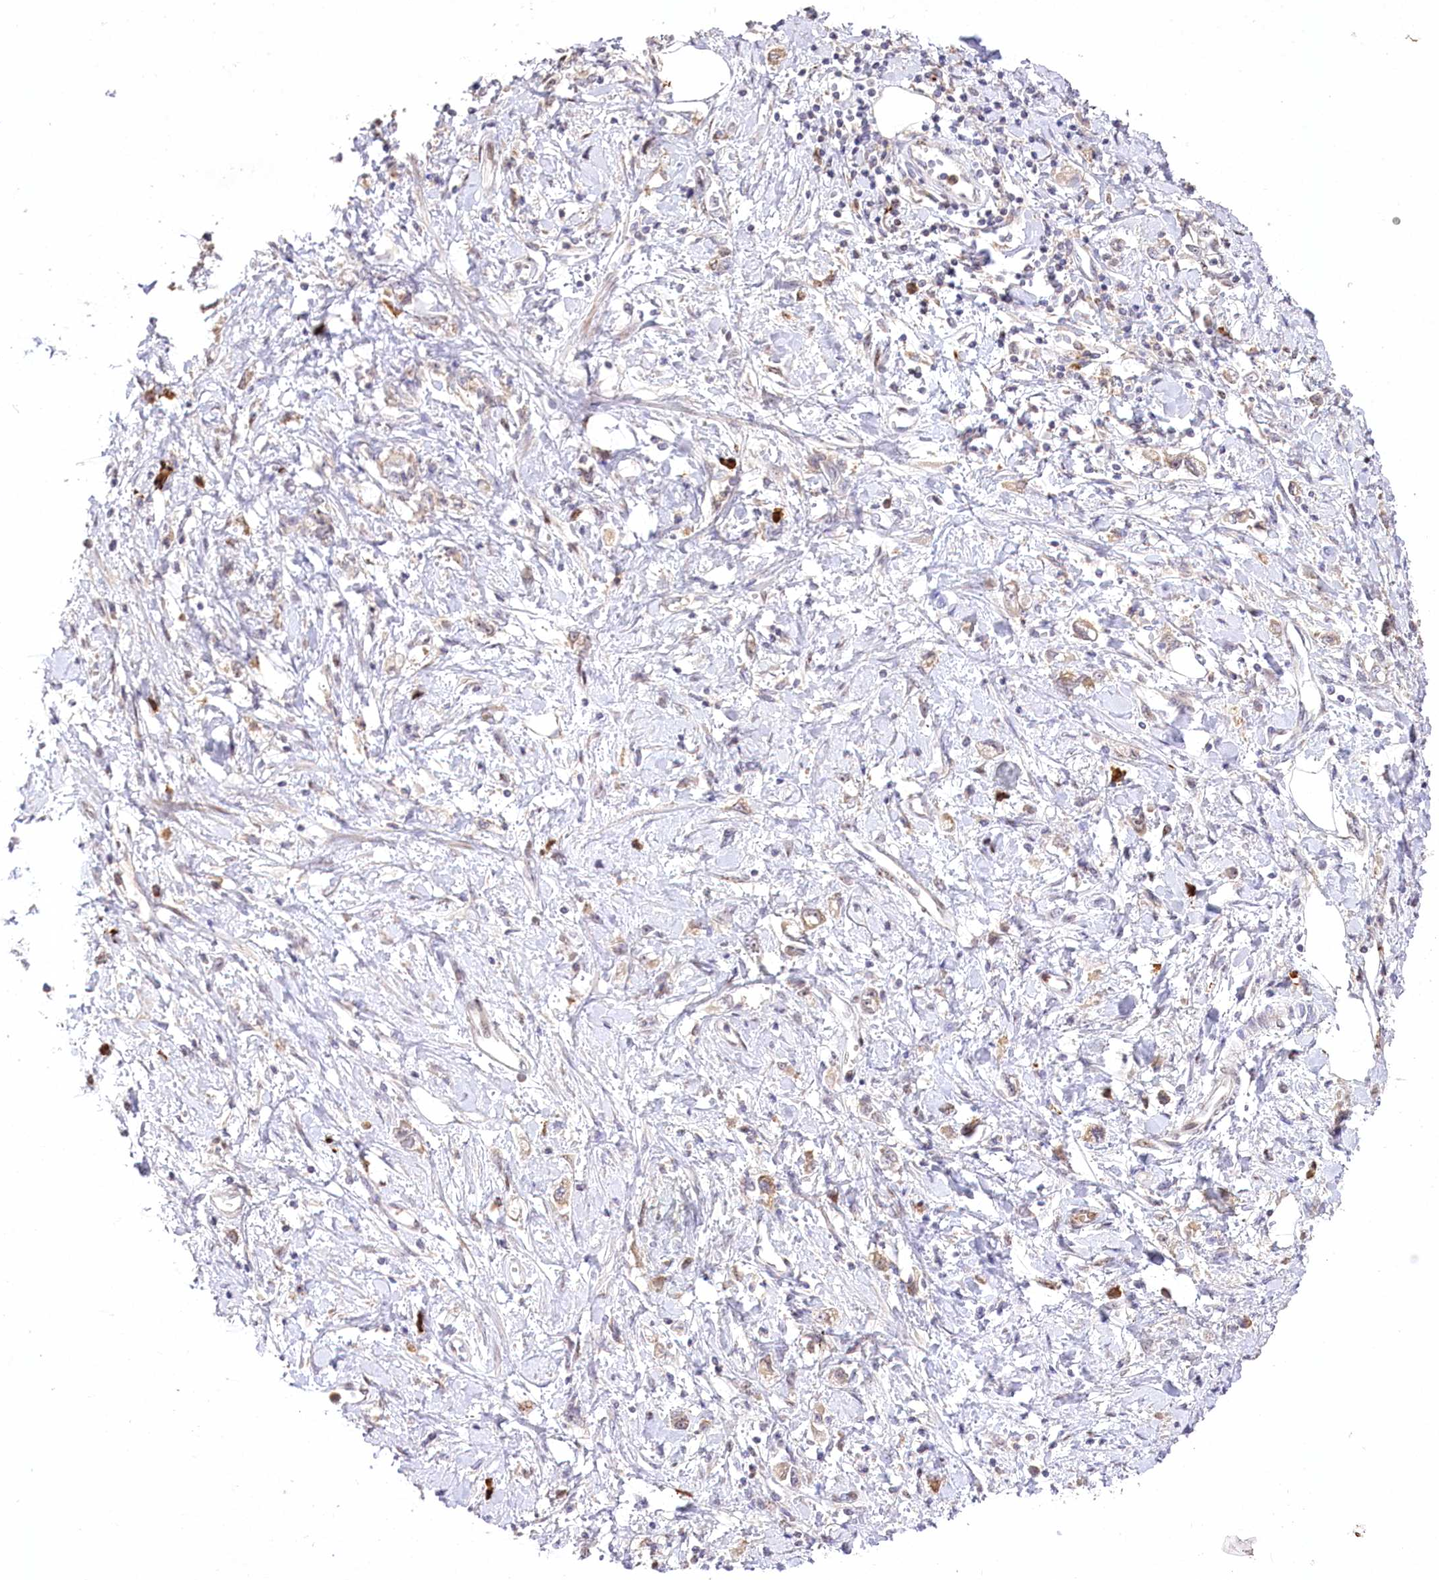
{"staining": {"intensity": "weak", "quantity": "<25%", "location": "cytoplasmic/membranous"}, "tissue": "stomach cancer", "cell_type": "Tumor cells", "image_type": "cancer", "snomed": [{"axis": "morphology", "description": "Adenocarcinoma, NOS"}, {"axis": "topography", "description": "Stomach"}], "caption": "This micrograph is of stomach adenocarcinoma stained with IHC to label a protein in brown with the nuclei are counter-stained blue. There is no staining in tumor cells.", "gene": "PYROXD1", "patient": {"sex": "female", "age": 76}}